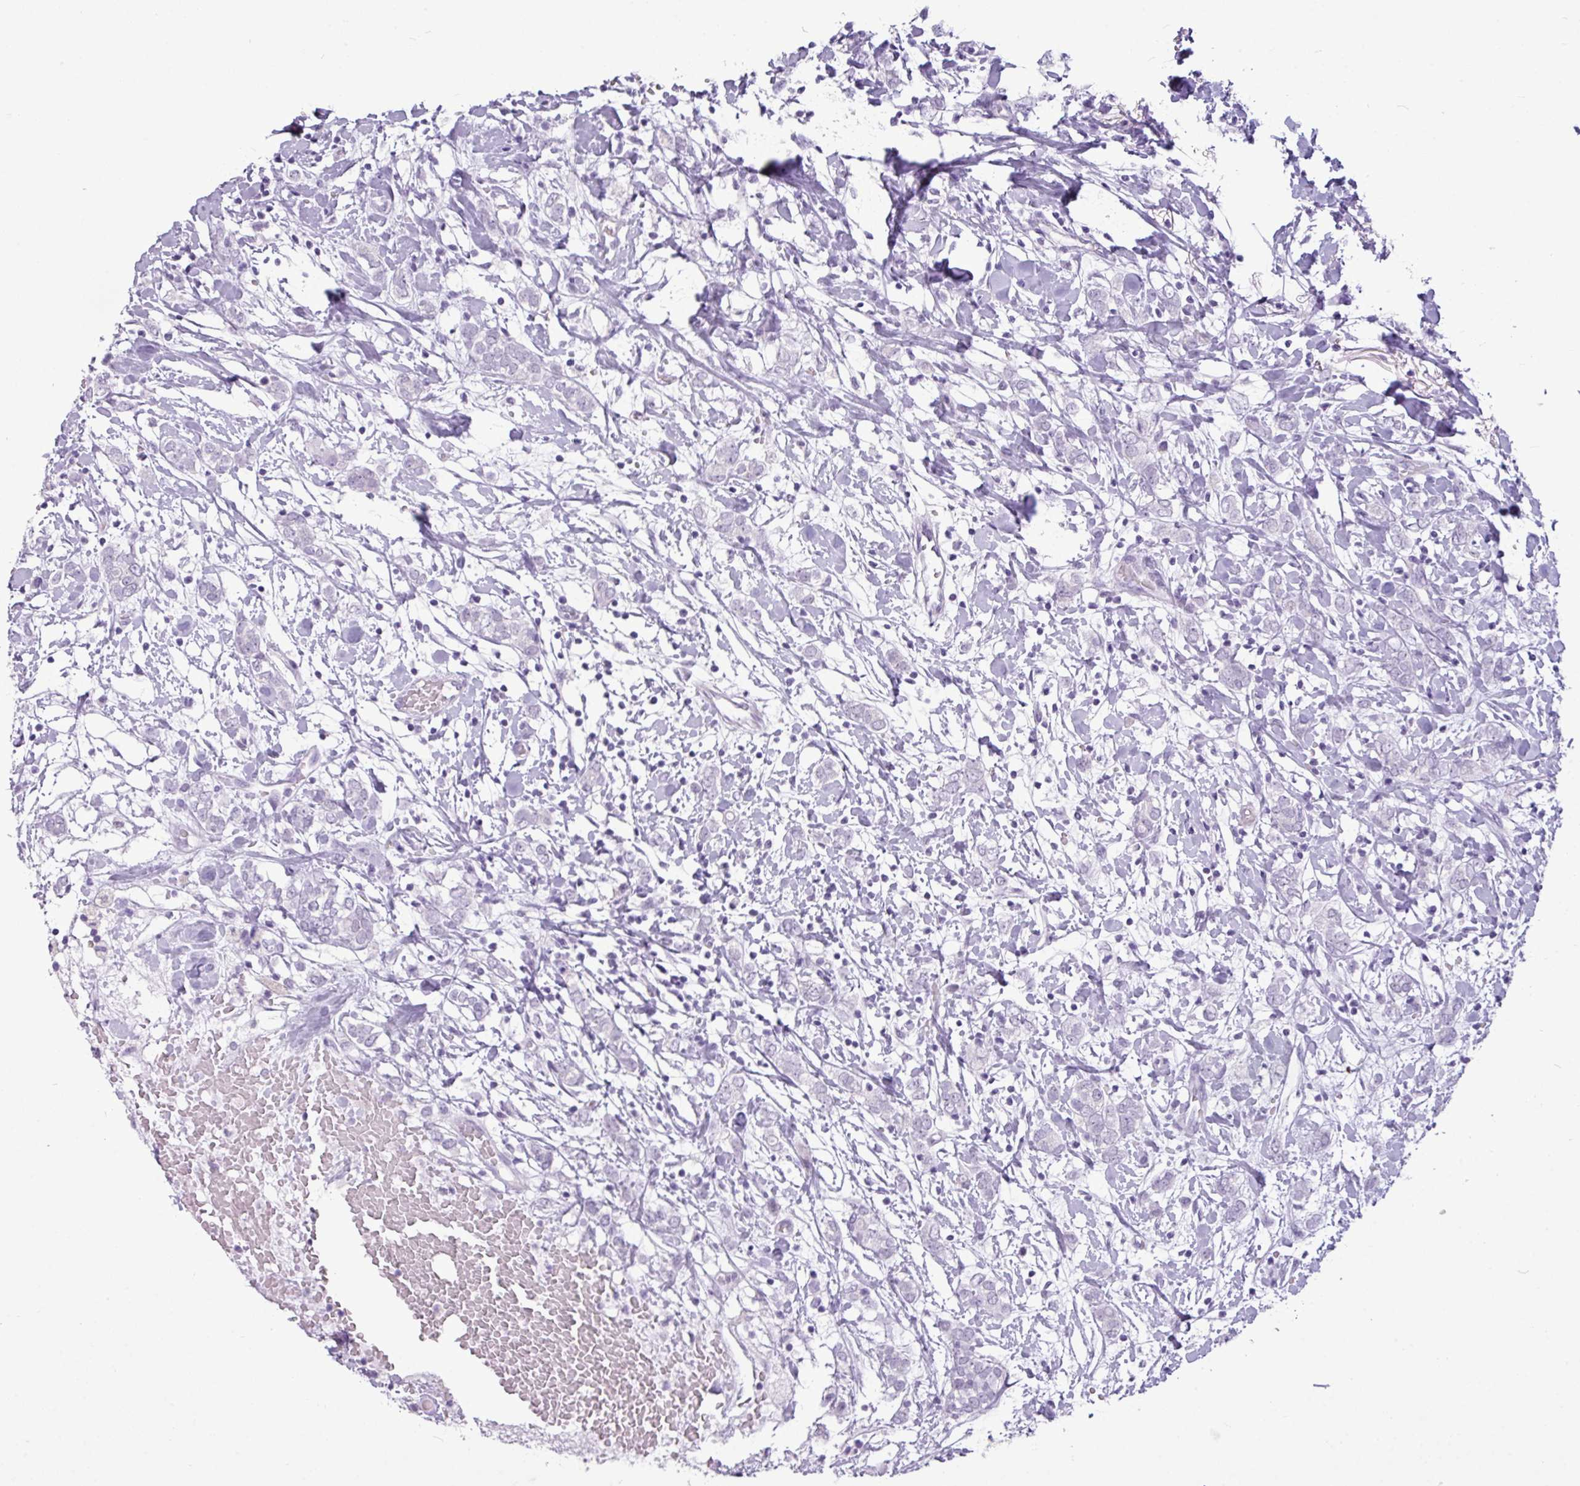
{"staining": {"intensity": "negative", "quantity": "none", "location": "none"}, "tissue": "breast cancer", "cell_type": "Tumor cells", "image_type": "cancer", "snomed": [{"axis": "morphology", "description": "Normal tissue, NOS"}, {"axis": "morphology", "description": "Lobular carcinoma"}, {"axis": "topography", "description": "Breast"}], "caption": "DAB (3,3'-diaminobenzidine) immunohistochemical staining of breast cancer shows no significant expression in tumor cells.", "gene": "AMY2A", "patient": {"sex": "female", "age": 47}}